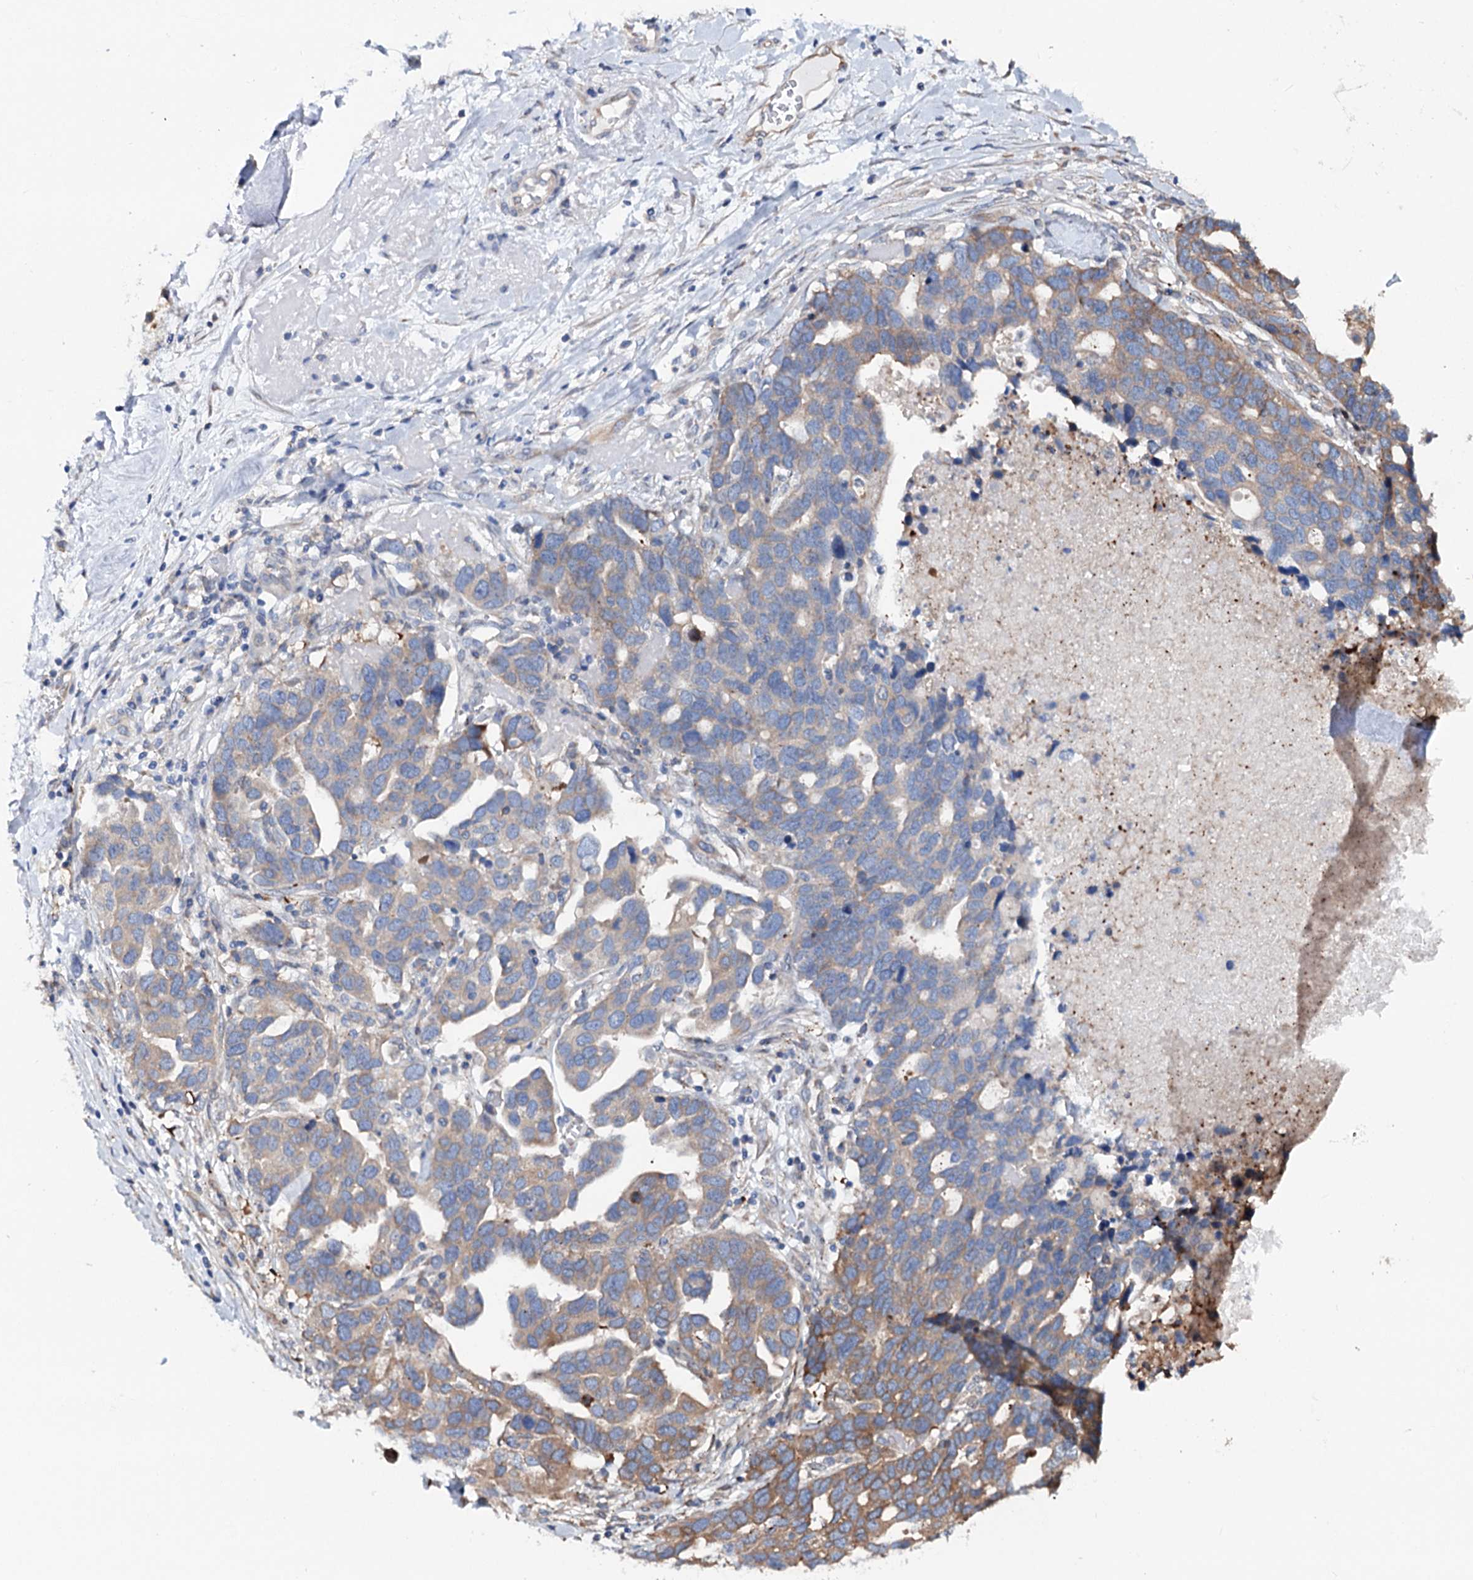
{"staining": {"intensity": "moderate", "quantity": "25%-75%", "location": "cytoplasmic/membranous"}, "tissue": "ovarian cancer", "cell_type": "Tumor cells", "image_type": "cancer", "snomed": [{"axis": "morphology", "description": "Cystadenocarcinoma, serous, NOS"}, {"axis": "topography", "description": "Ovary"}], "caption": "IHC photomicrograph of neoplastic tissue: human ovarian cancer stained using IHC displays medium levels of moderate protein expression localized specifically in the cytoplasmic/membranous of tumor cells, appearing as a cytoplasmic/membranous brown color.", "gene": "PTDSS2", "patient": {"sex": "female", "age": 54}}